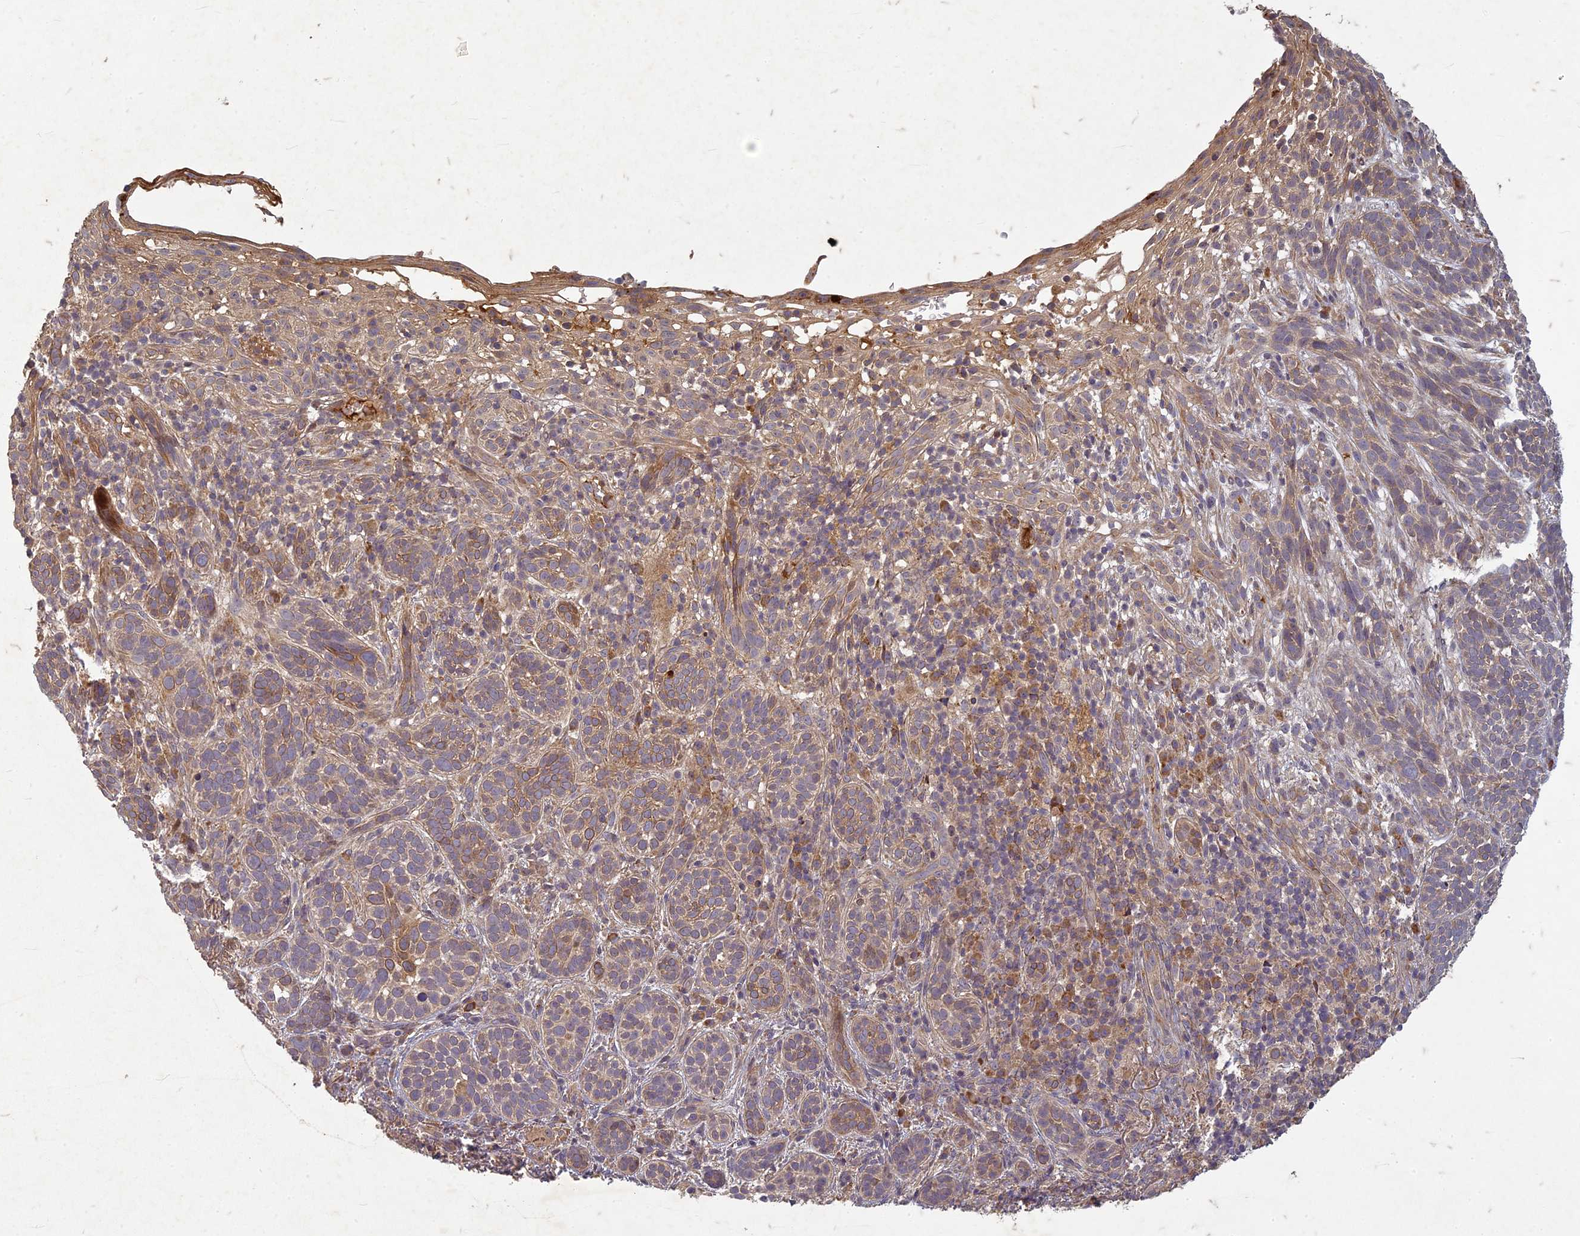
{"staining": {"intensity": "weak", "quantity": ">75%", "location": "cytoplasmic/membranous"}, "tissue": "skin cancer", "cell_type": "Tumor cells", "image_type": "cancer", "snomed": [{"axis": "morphology", "description": "Basal cell carcinoma"}, {"axis": "topography", "description": "Skin"}], "caption": "Tumor cells show weak cytoplasmic/membranous expression in about >75% of cells in skin basal cell carcinoma.", "gene": "TCF25", "patient": {"sex": "male", "age": 71}}